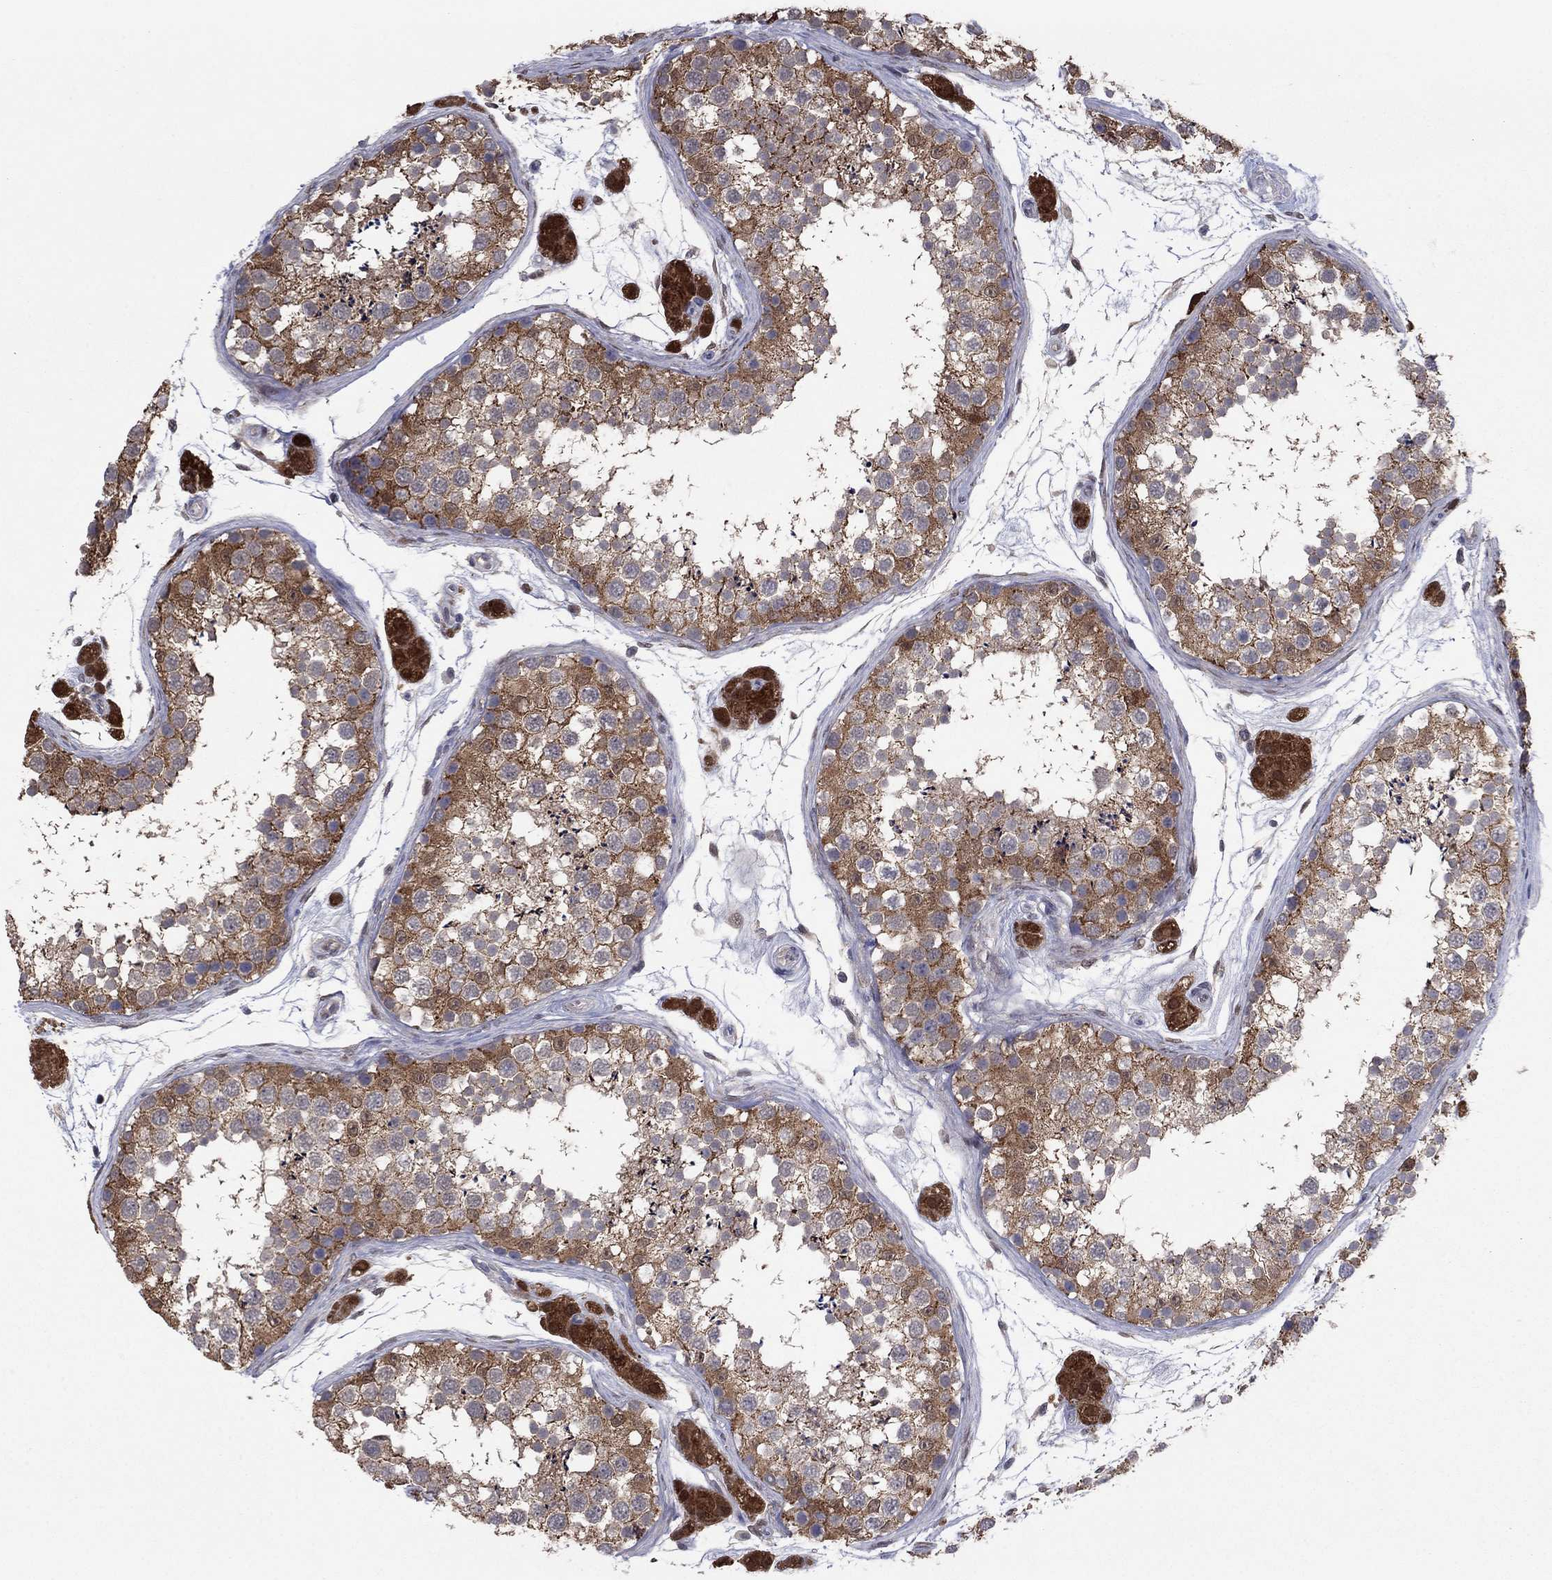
{"staining": {"intensity": "moderate", "quantity": "25%-75%", "location": "cytoplasmic/membranous"}, "tissue": "testis", "cell_type": "Cells in seminiferous ducts", "image_type": "normal", "snomed": [{"axis": "morphology", "description": "Normal tissue, NOS"}, {"axis": "topography", "description": "Testis"}], "caption": "Testis stained for a protein (brown) demonstrates moderate cytoplasmic/membranous positive staining in about 25%-75% of cells in seminiferous ducts.", "gene": "GRHPR", "patient": {"sex": "male", "age": 41}}